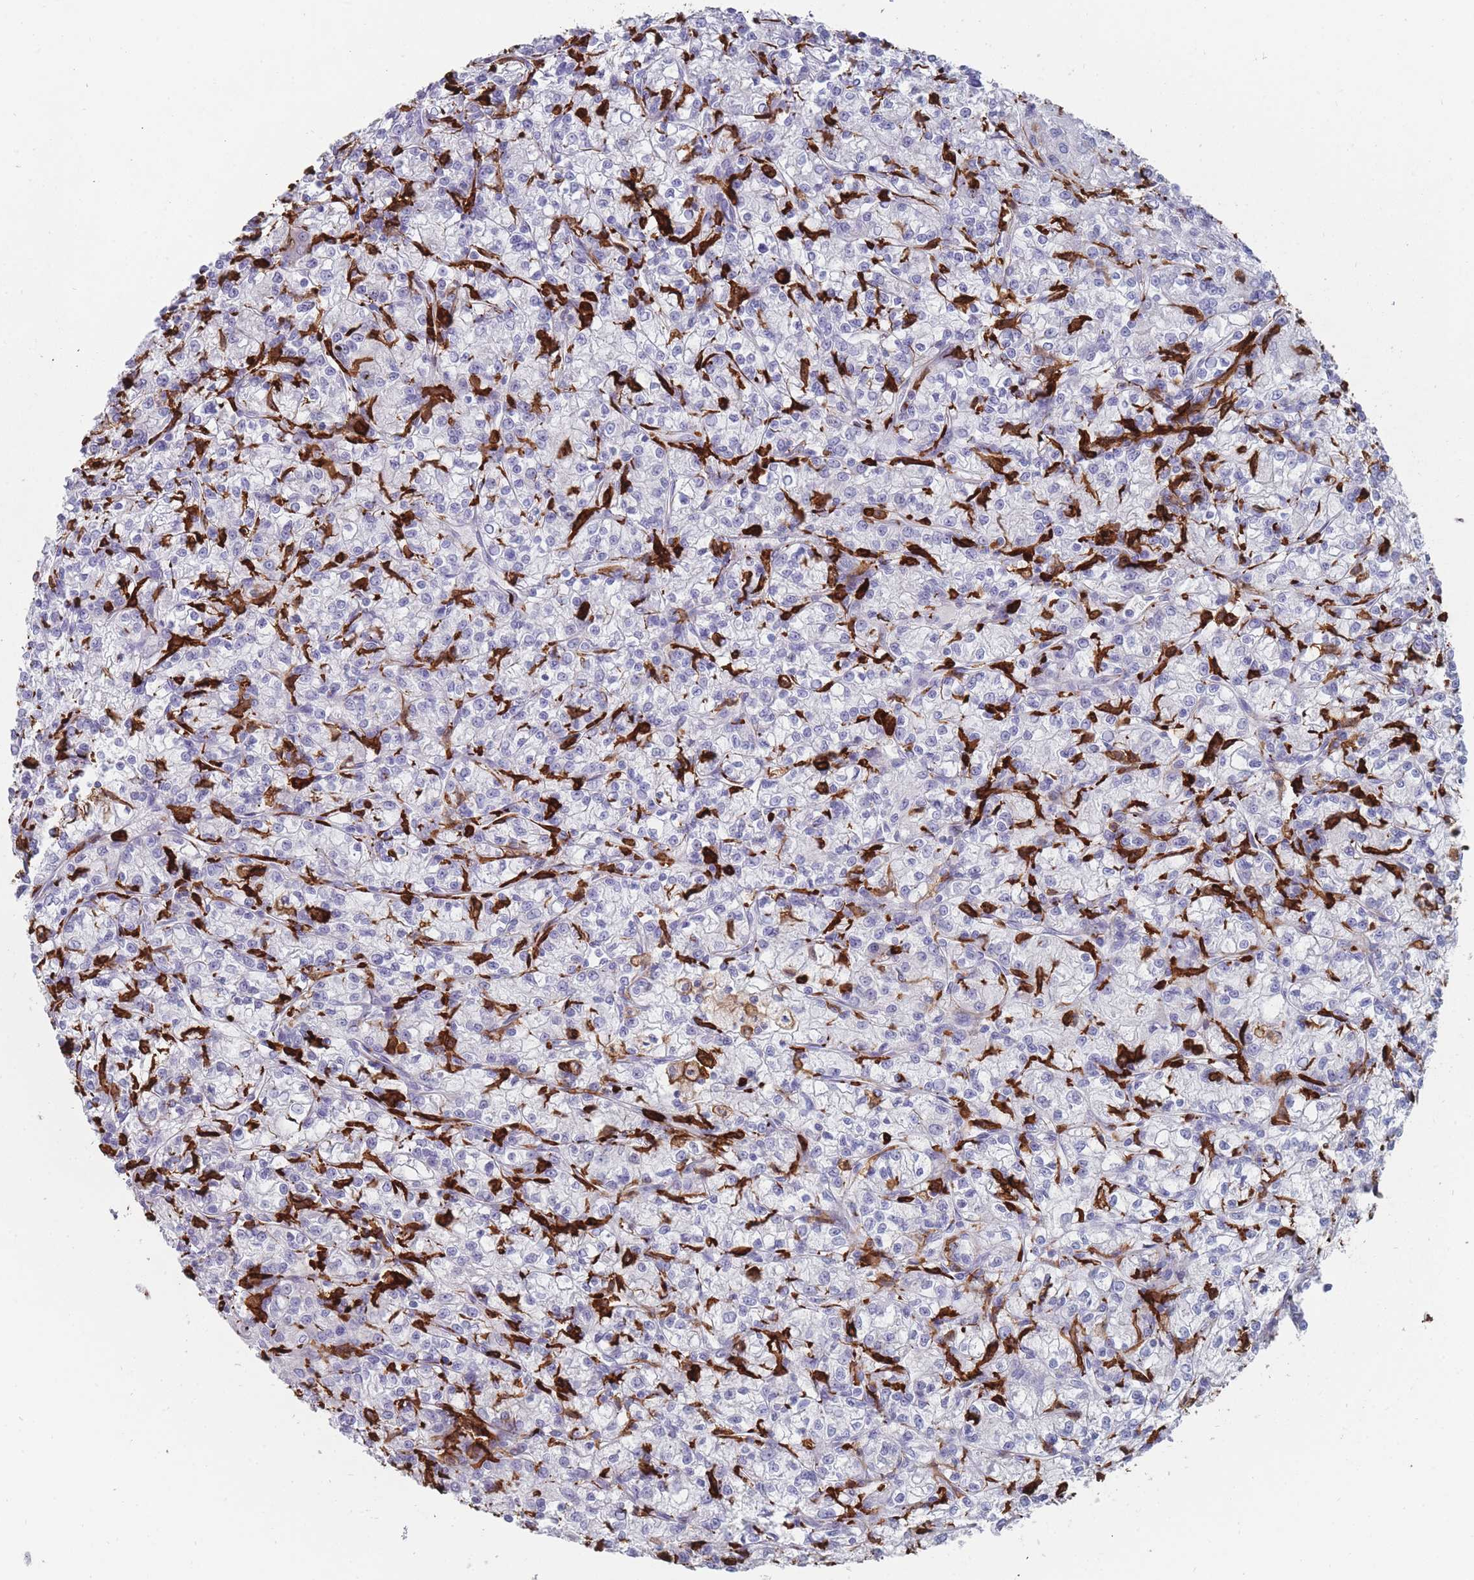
{"staining": {"intensity": "negative", "quantity": "none", "location": "none"}, "tissue": "renal cancer", "cell_type": "Tumor cells", "image_type": "cancer", "snomed": [{"axis": "morphology", "description": "Adenocarcinoma, NOS"}, {"axis": "topography", "description": "Kidney"}], "caption": "Immunohistochemistry histopathology image of neoplastic tissue: adenocarcinoma (renal) stained with DAB displays no significant protein staining in tumor cells.", "gene": "AIF1", "patient": {"sex": "female", "age": 59}}